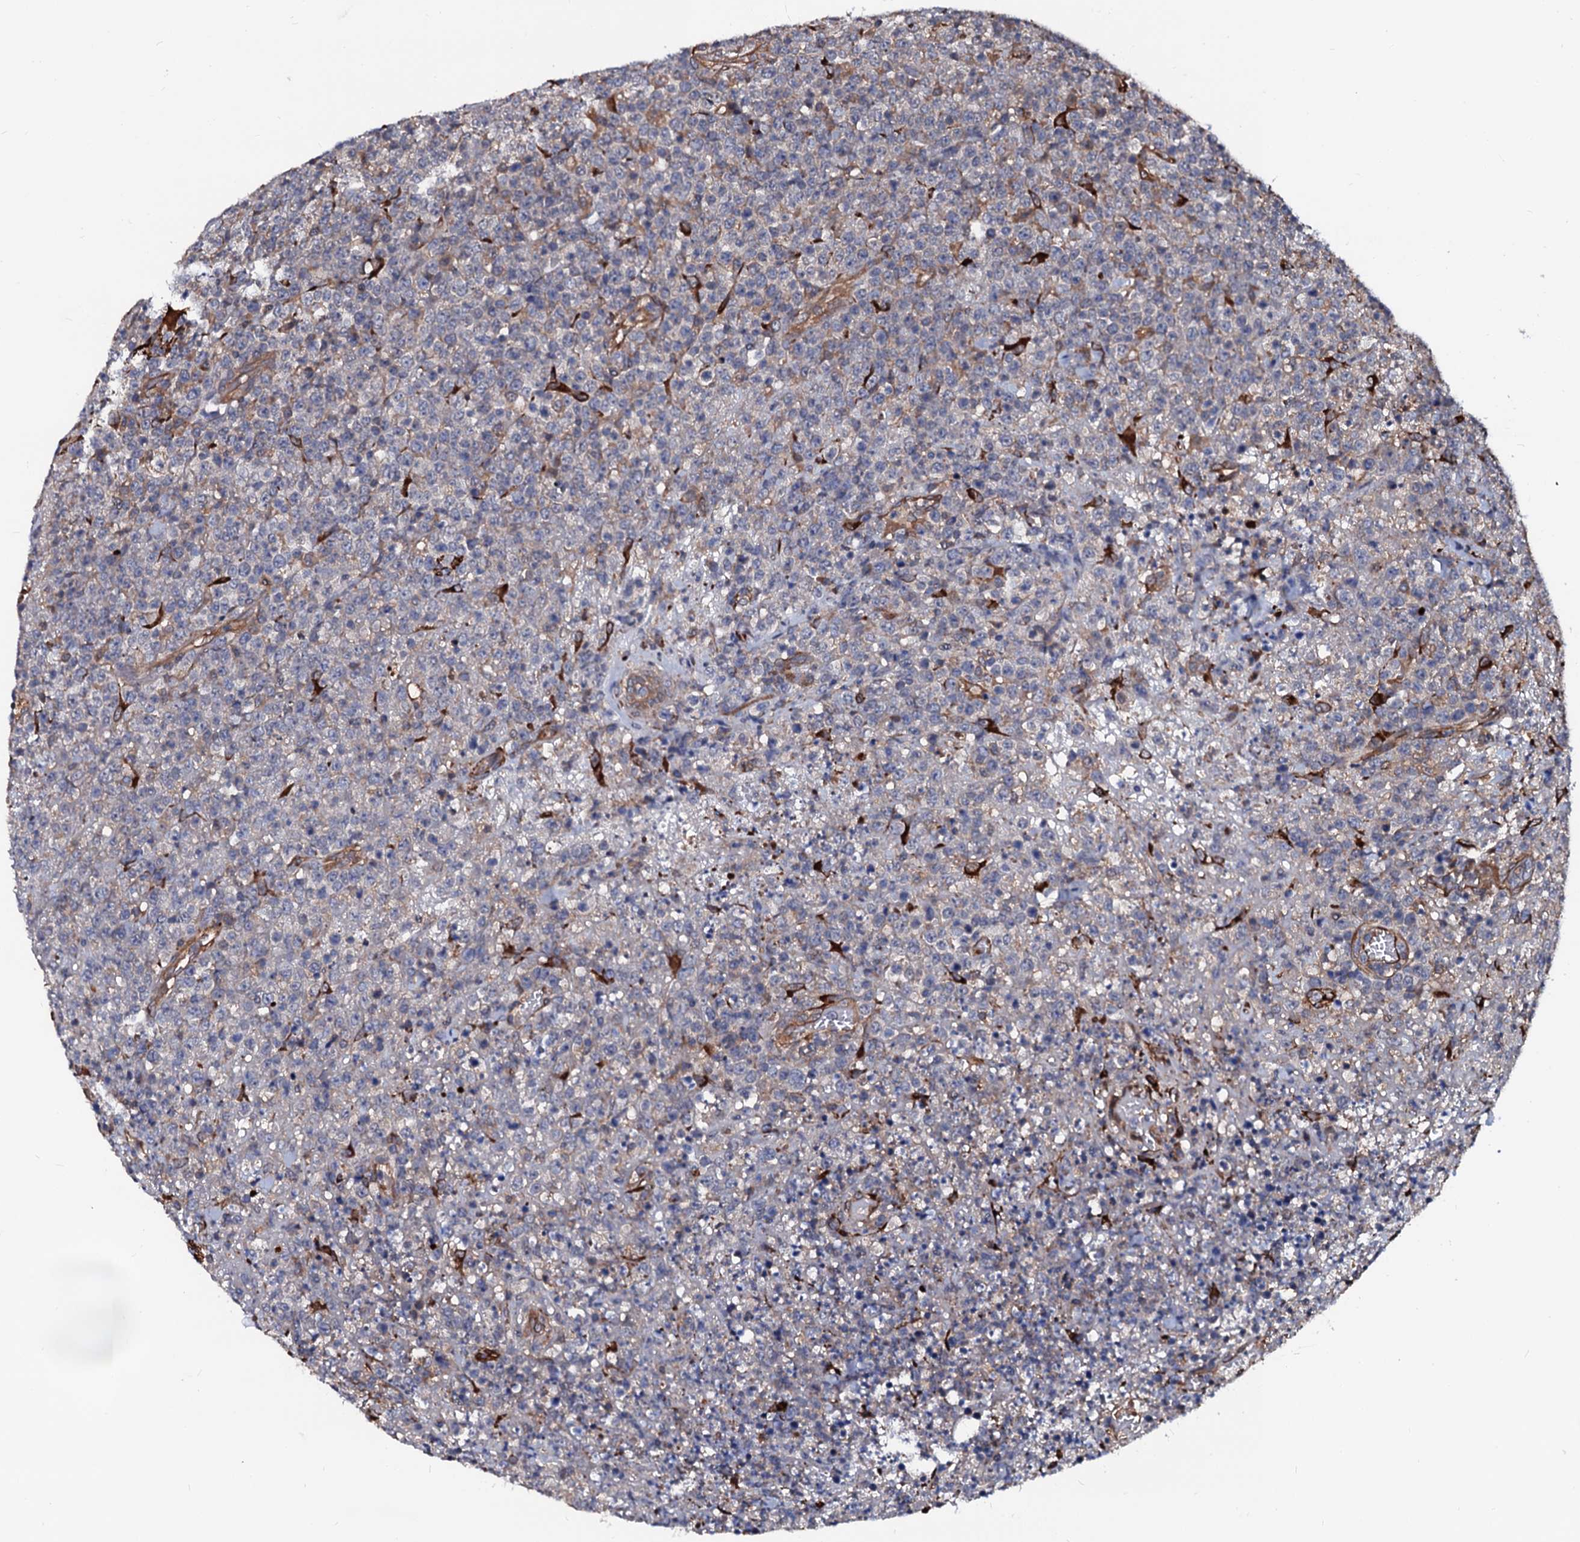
{"staining": {"intensity": "negative", "quantity": "none", "location": "none"}, "tissue": "lymphoma", "cell_type": "Tumor cells", "image_type": "cancer", "snomed": [{"axis": "morphology", "description": "Malignant lymphoma, non-Hodgkin's type, High grade"}, {"axis": "topography", "description": "Colon"}], "caption": "A high-resolution micrograph shows immunohistochemistry (IHC) staining of lymphoma, which reveals no significant staining in tumor cells.", "gene": "N4BP1", "patient": {"sex": "female", "age": 53}}